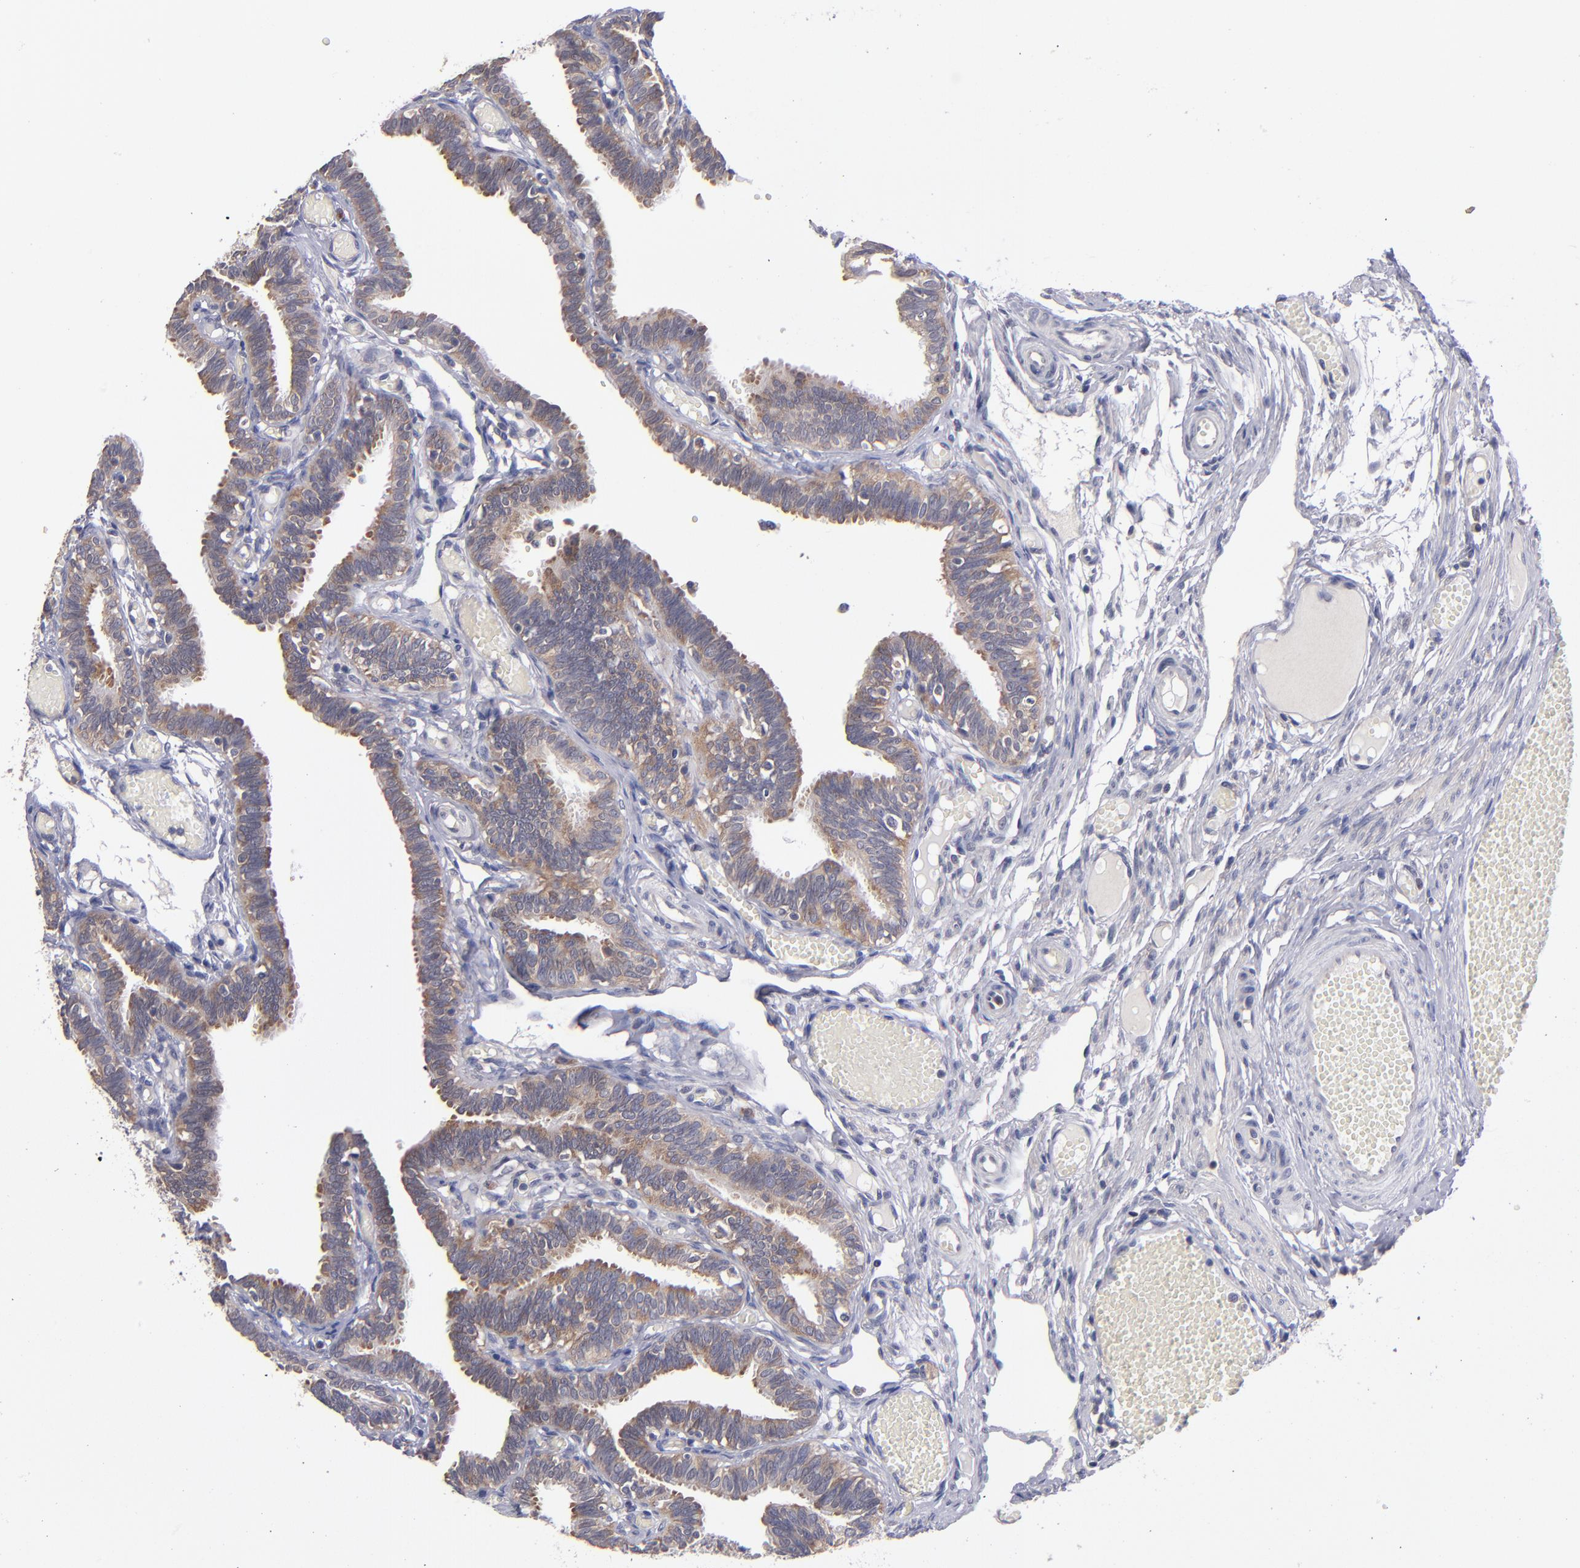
{"staining": {"intensity": "weak", "quantity": ">75%", "location": "cytoplasmic/membranous"}, "tissue": "fallopian tube", "cell_type": "Glandular cells", "image_type": "normal", "snomed": [{"axis": "morphology", "description": "Normal tissue, NOS"}, {"axis": "topography", "description": "Fallopian tube"}], "caption": "This photomicrograph demonstrates unremarkable fallopian tube stained with IHC to label a protein in brown. The cytoplasmic/membranous of glandular cells show weak positivity for the protein. Nuclei are counter-stained blue.", "gene": "EIF3L", "patient": {"sex": "female", "age": 29}}